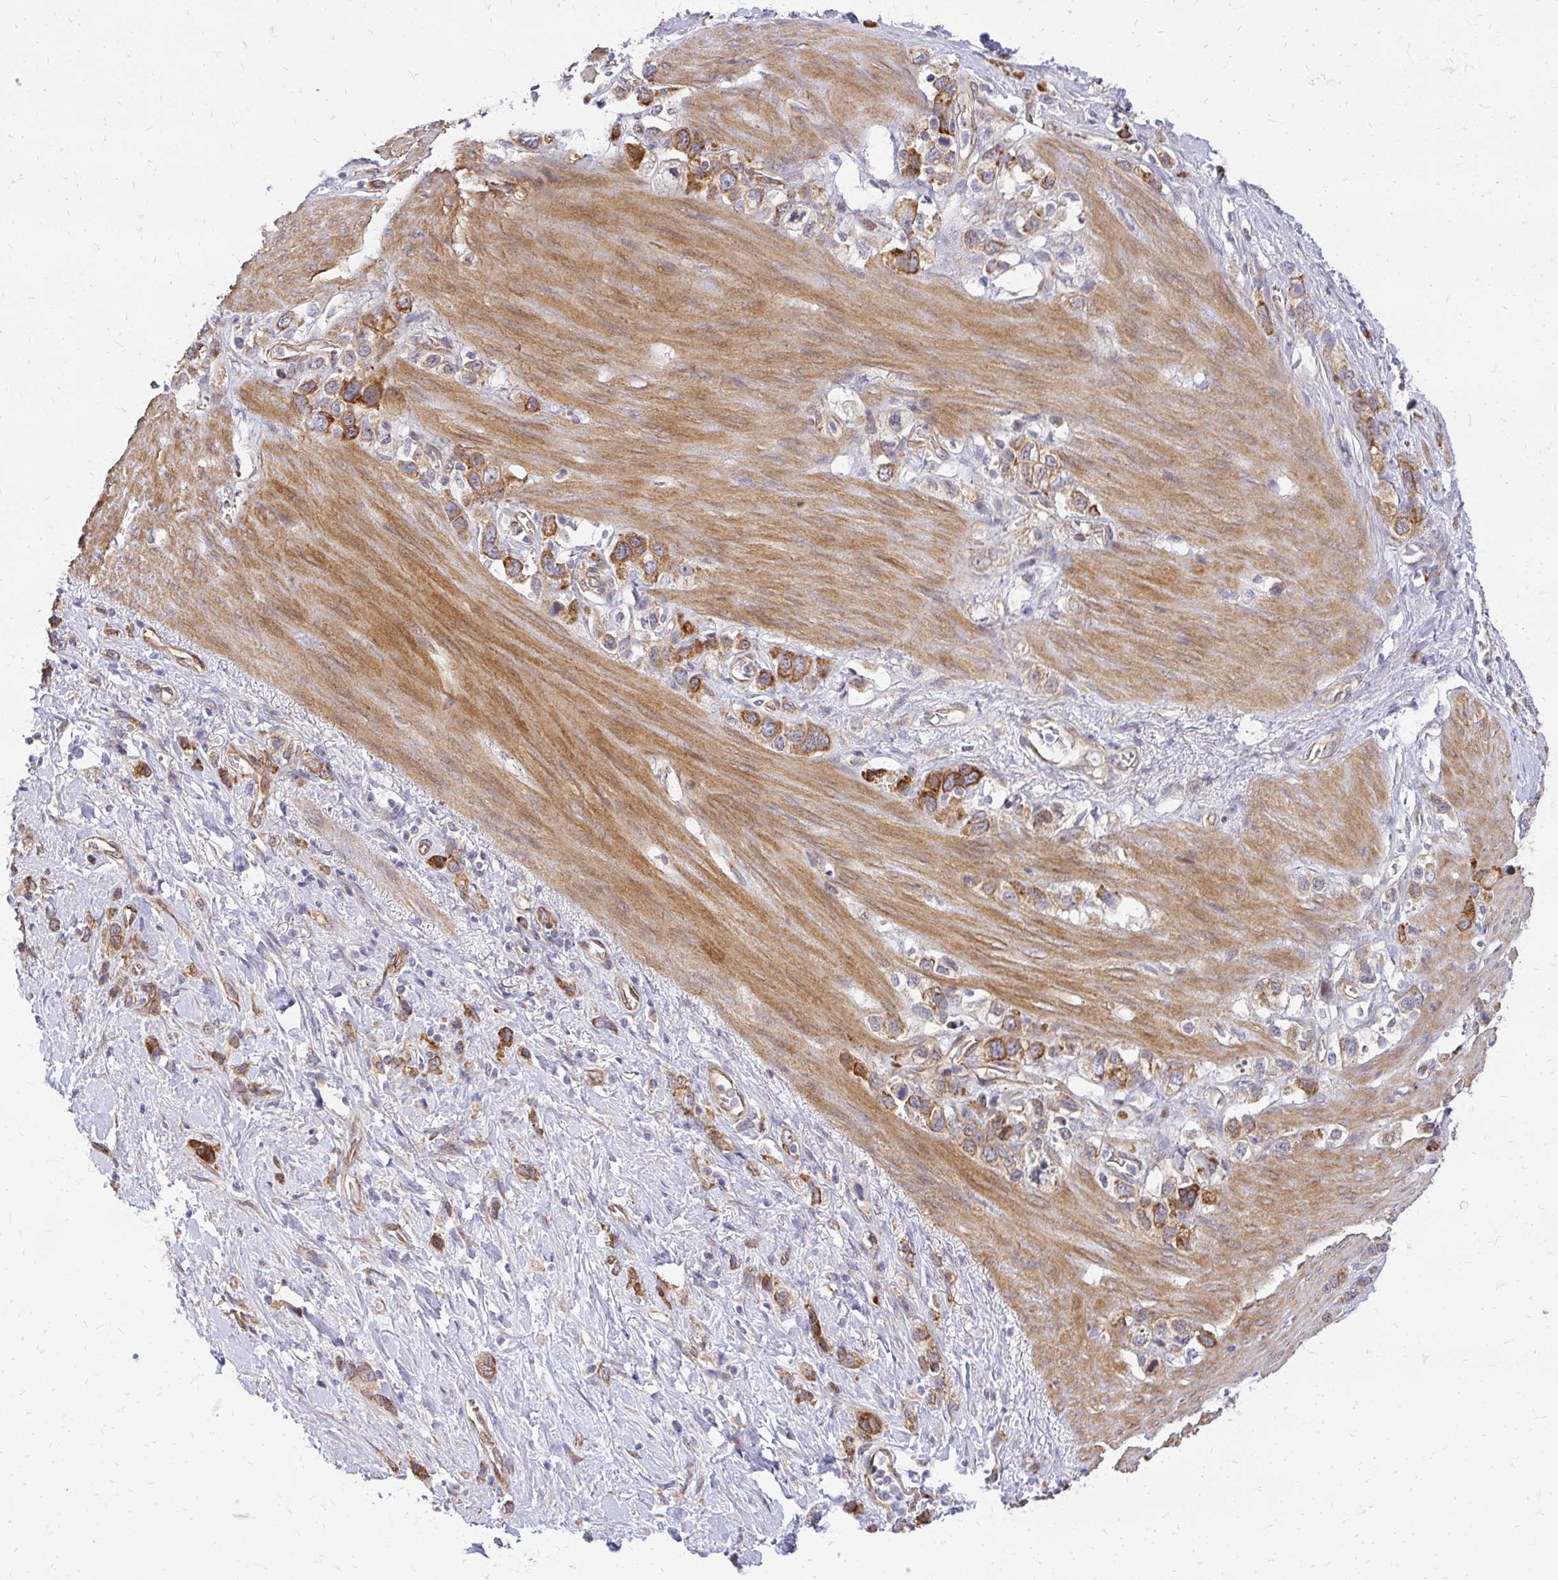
{"staining": {"intensity": "strong", "quantity": "25%-75%", "location": "cytoplasmic/membranous"}, "tissue": "stomach cancer", "cell_type": "Tumor cells", "image_type": "cancer", "snomed": [{"axis": "morphology", "description": "Adenocarcinoma, NOS"}, {"axis": "topography", "description": "Stomach"}], "caption": "Immunohistochemical staining of stomach cancer shows high levels of strong cytoplasmic/membranous staining in about 25%-75% of tumor cells.", "gene": "RSKR", "patient": {"sex": "female", "age": 65}}